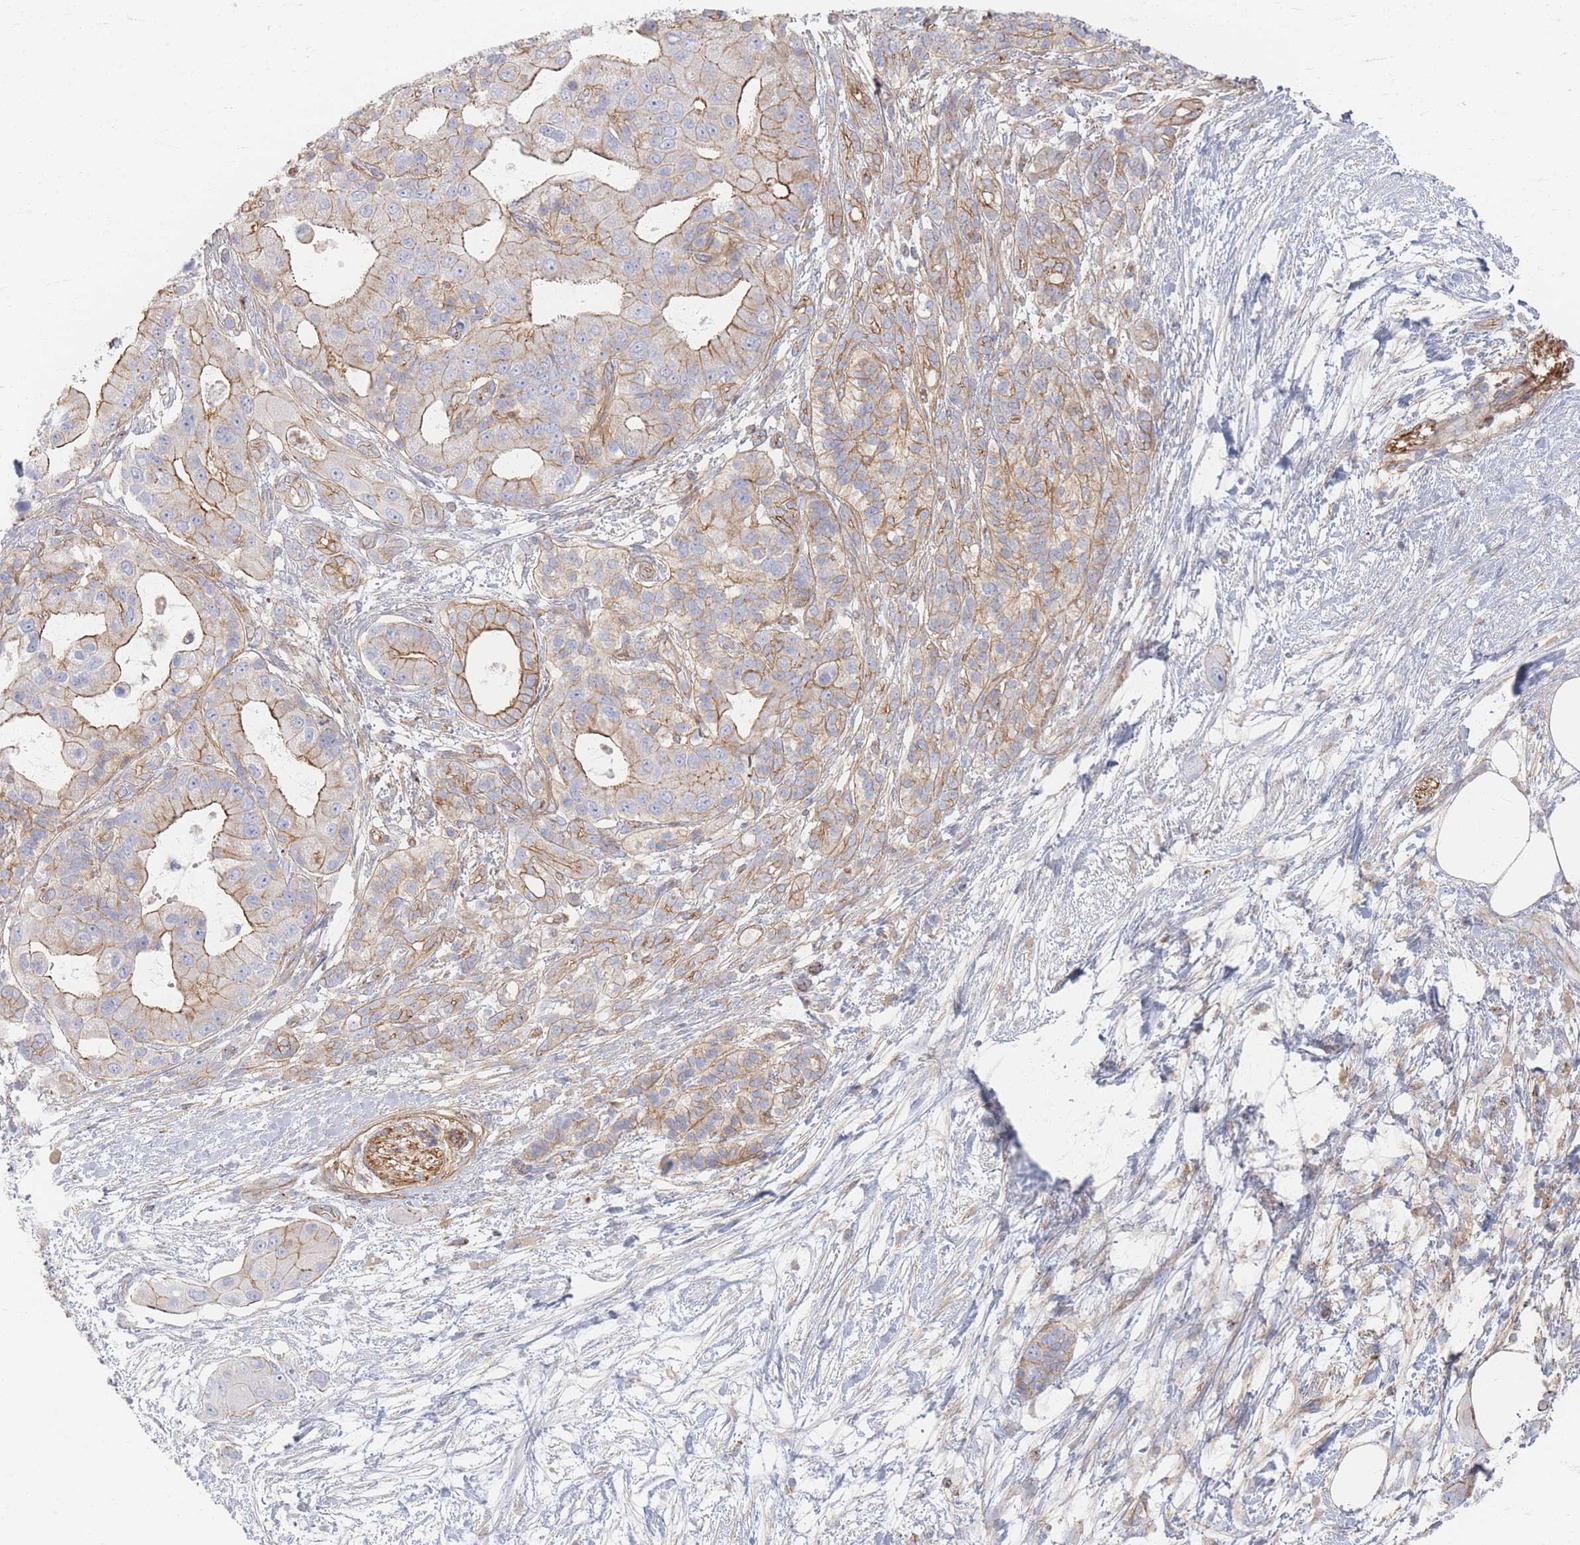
{"staining": {"intensity": "moderate", "quantity": "25%-75%", "location": "cytoplasmic/membranous"}, "tissue": "pancreatic cancer", "cell_type": "Tumor cells", "image_type": "cancer", "snomed": [{"axis": "morphology", "description": "Adenocarcinoma, NOS"}, {"axis": "topography", "description": "Pancreas"}], "caption": "Adenocarcinoma (pancreatic) stained for a protein shows moderate cytoplasmic/membranous positivity in tumor cells.", "gene": "GNB1", "patient": {"sex": "male", "age": 57}}